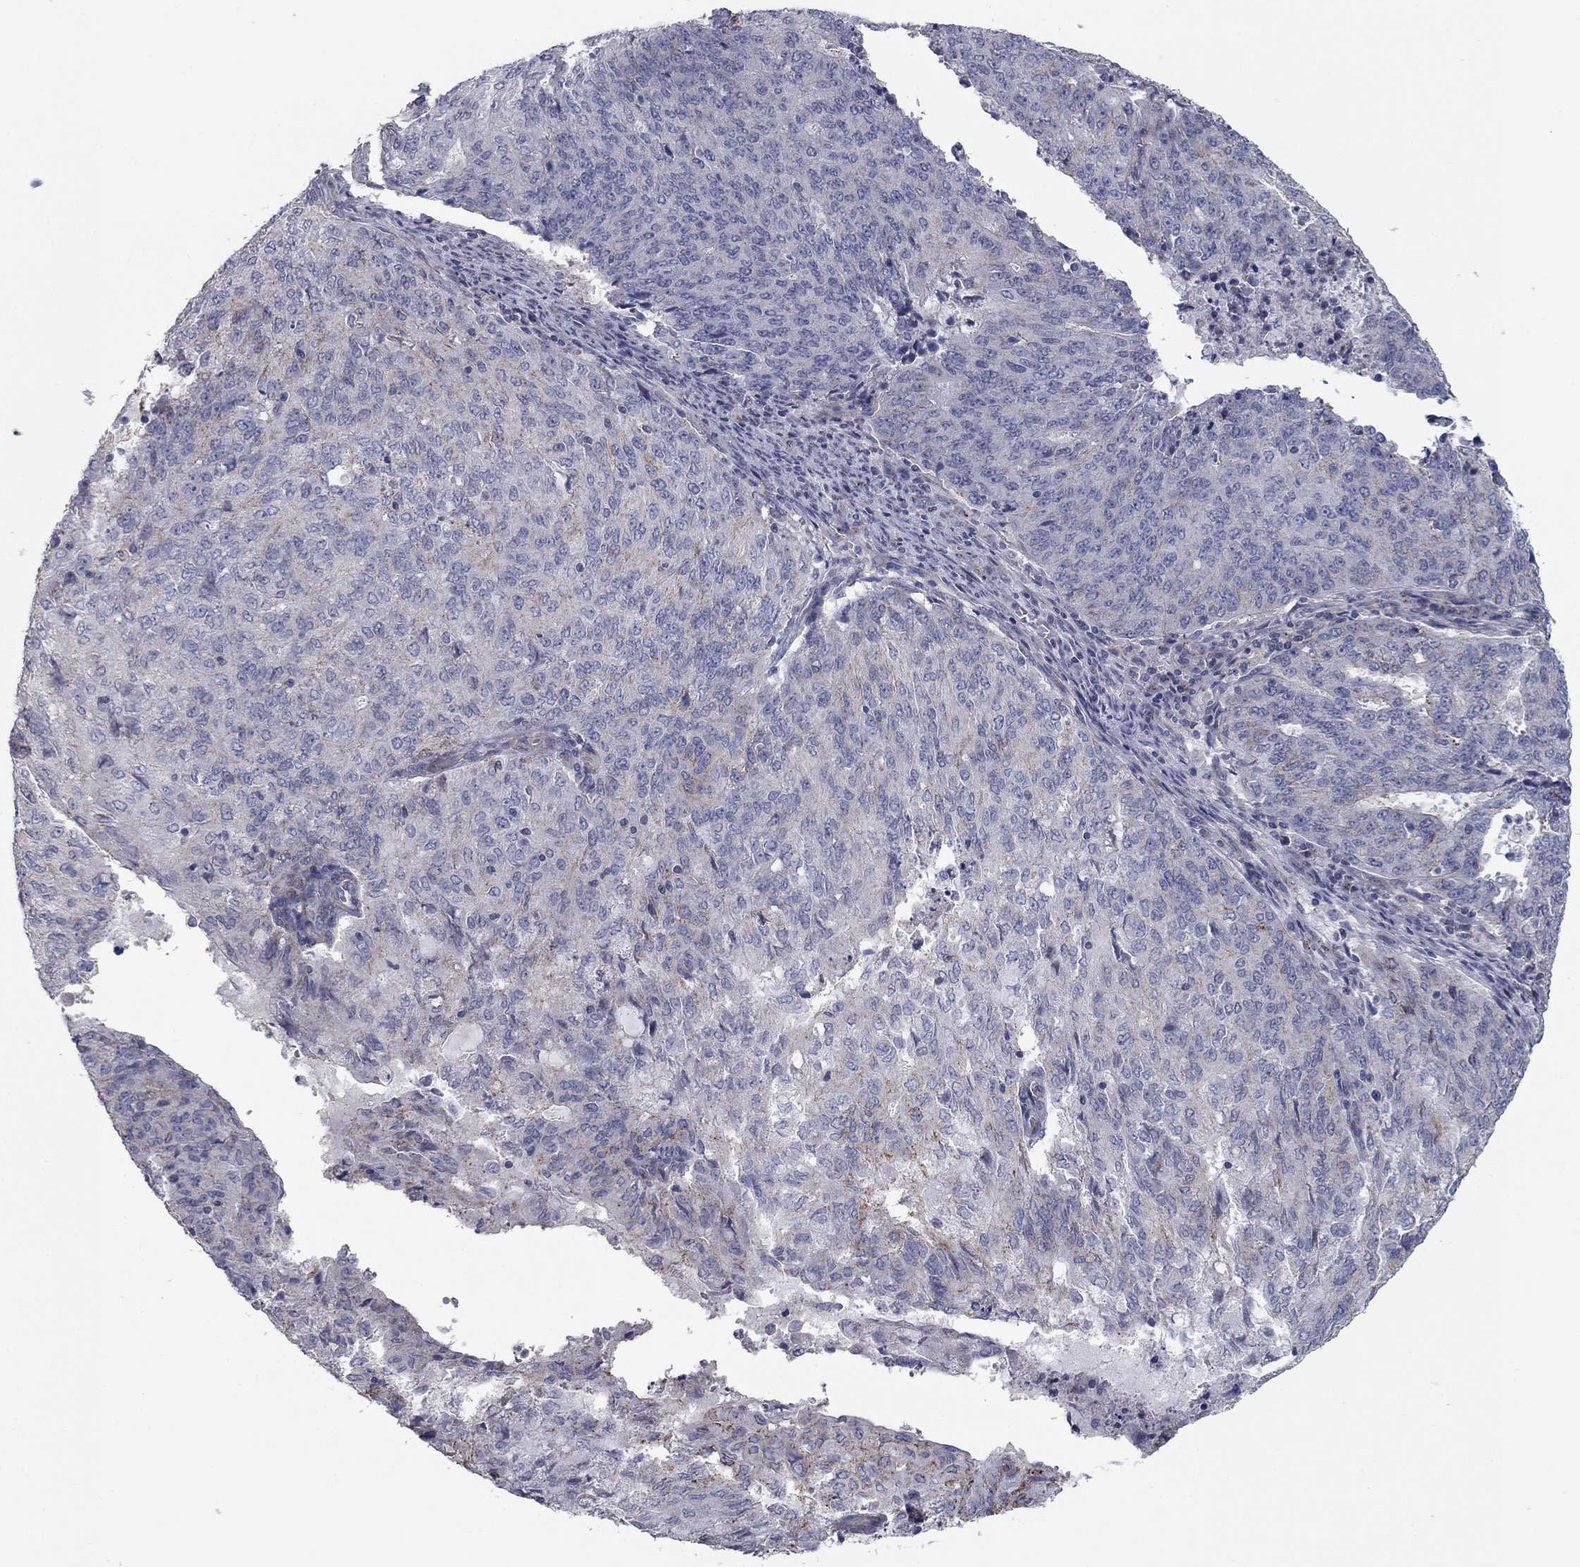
{"staining": {"intensity": "moderate", "quantity": "<25%", "location": "cytoplasmic/membranous"}, "tissue": "endometrial cancer", "cell_type": "Tumor cells", "image_type": "cancer", "snomed": [{"axis": "morphology", "description": "Adenocarcinoma, NOS"}, {"axis": "topography", "description": "Endometrium"}], "caption": "Adenocarcinoma (endometrial) stained with a brown dye demonstrates moderate cytoplasmic/membranous positive staining in about <25% of tumor cells.", "gene": "SEPTIN3", "patient": {"sex": "female", "age": 82}}